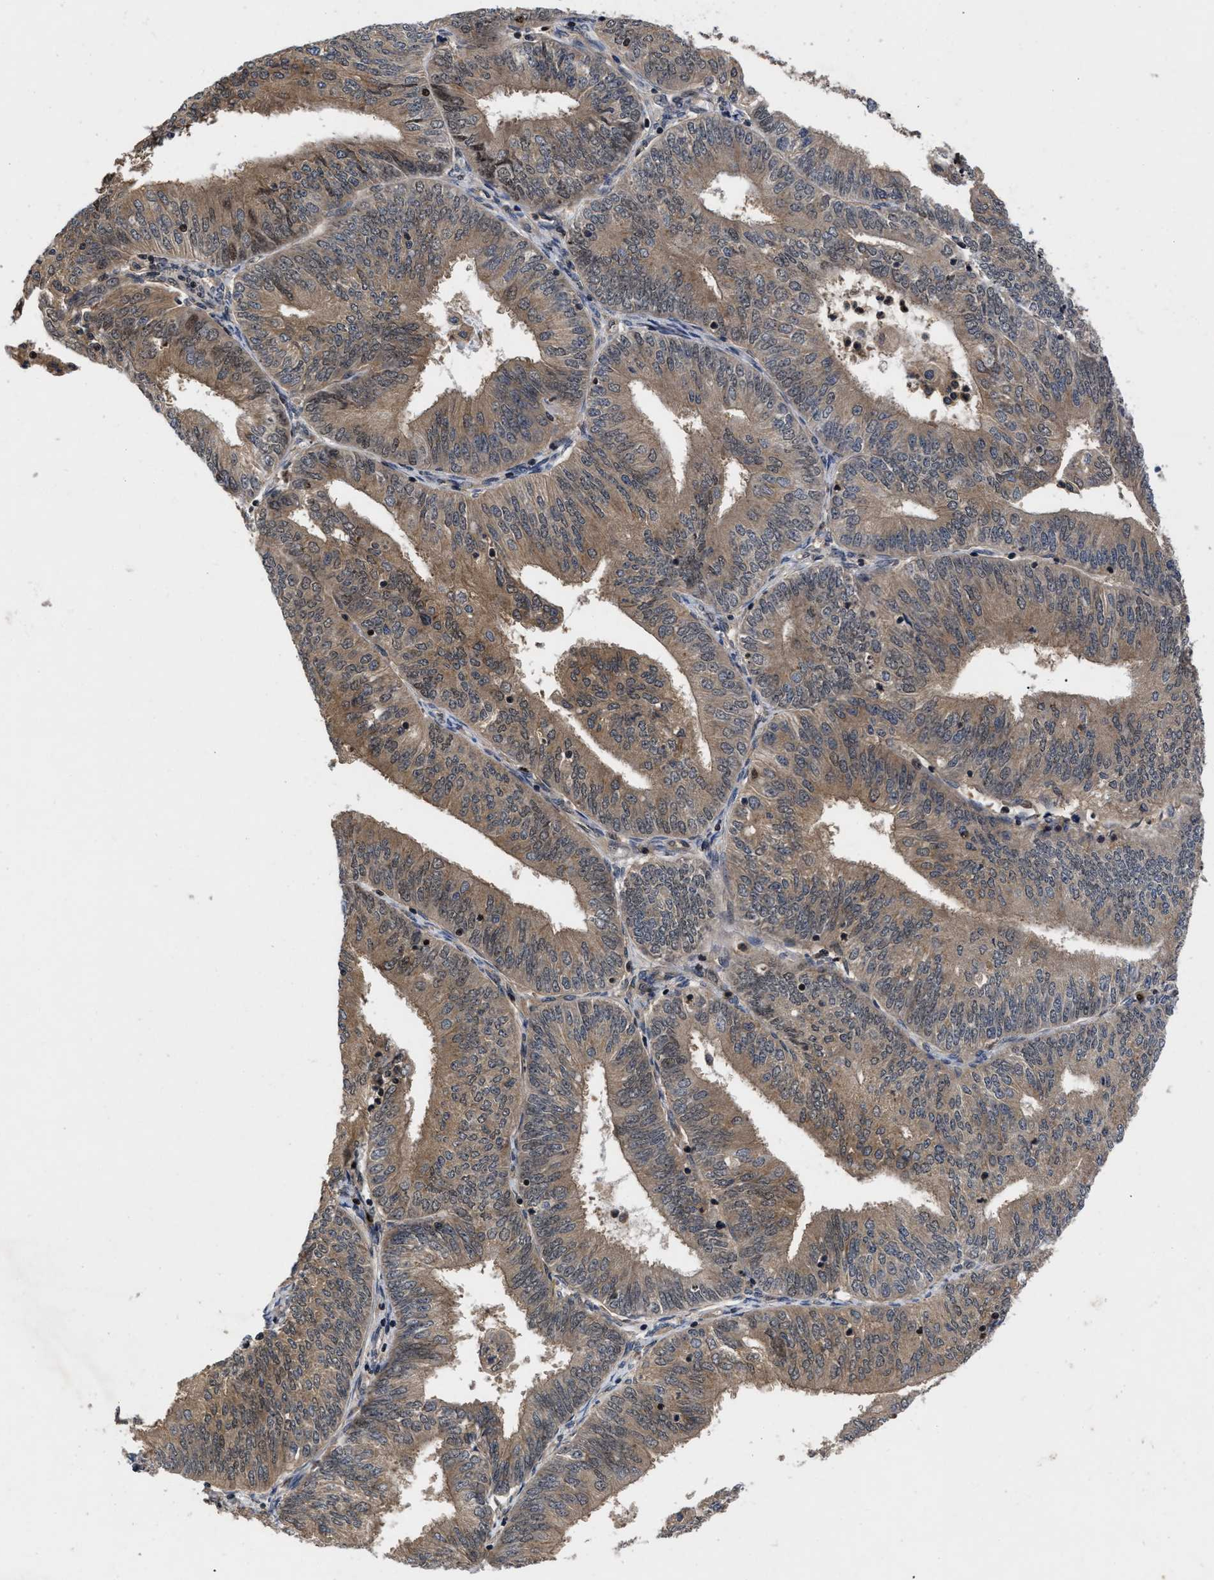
{"staining": {"intensity": "moderate", "quantity": ">75%", "location": "cytoplasmic/membranous"}, "tissue": "endometrial cancer", "cell_type": "Tumor cells", "image_type": "cancer", "snomed": [{"axis": "morphology", "description": "Adenocarcinoma, NOS"}, {"axis": "topography", "description": "Endometrium"}], "caption": "Moderate cytoplasmic/membranous positivity is identified in approximately >75% of tumor cells in adenocarcinoma (endometrial). The protein of interest is stained brown, and the nuclei are stained in blue (DAB (3,3'-diaminobenzidine) IHC with brightfield microscopy, high magnification).", "gene": "FAM200A", "patient": {"sex": "female", "age": 58}}